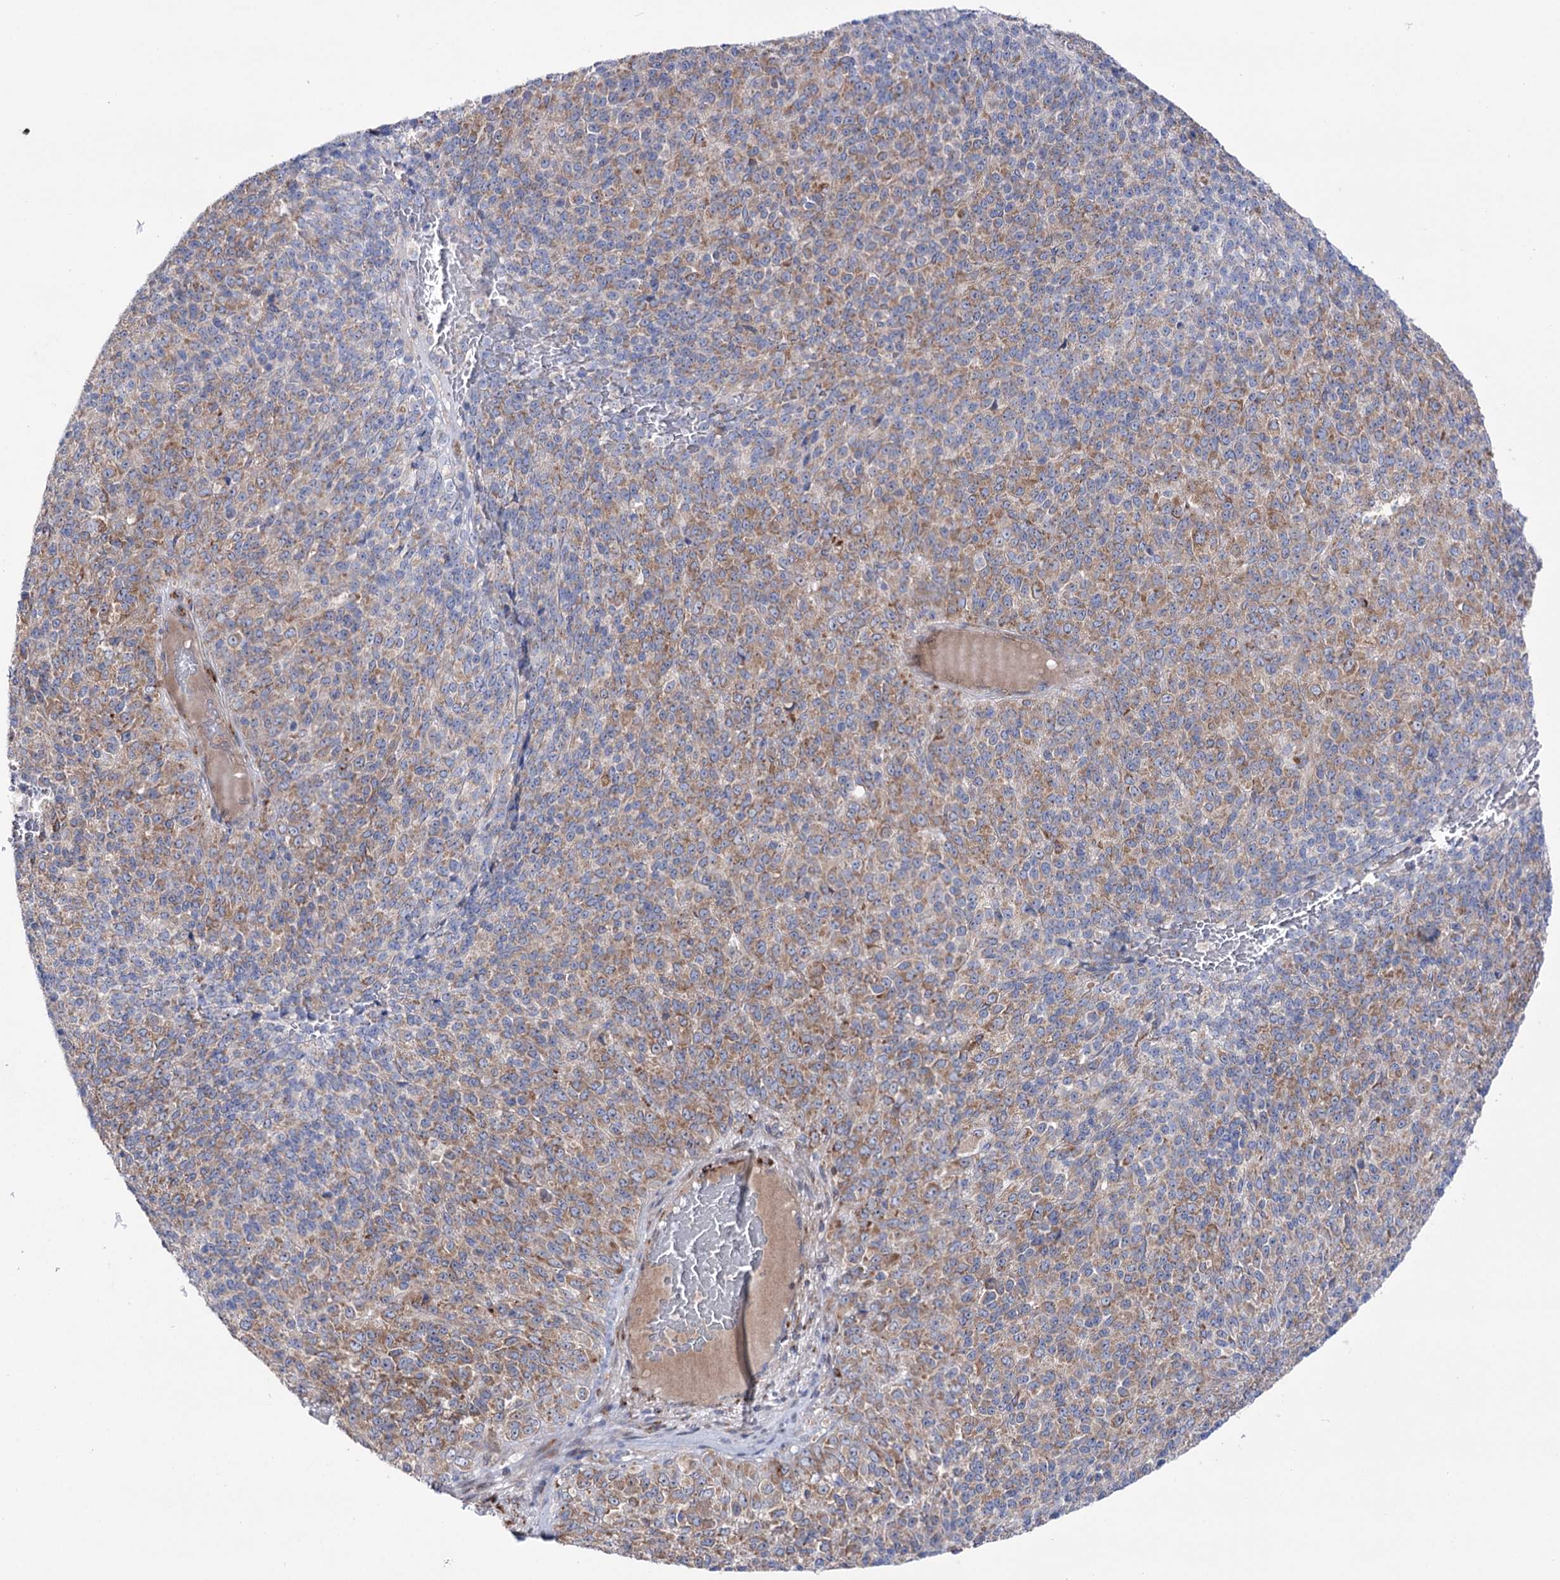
{"staining": {"intensity": "moderate", "quantity": "25%-75%", "location": "cytoplasmic/membranous"}, "tissue": "melanoma", "cell_type": "Tumor cells", "image_type": "cancer", "snomed": [{"axis": "morphology", "description": "Malignant melanoma, Metastatic site"}, {"axis": "topography", "description": "Brain"}], "caption": "About 25%-75% of tumor cells in melanoma show moderate cytoplasmic/membranous protein staining as visualized by brown immunohistochemical staining.", "gene": "METTL5", "patient": {"sex": "female", "age": 56}}